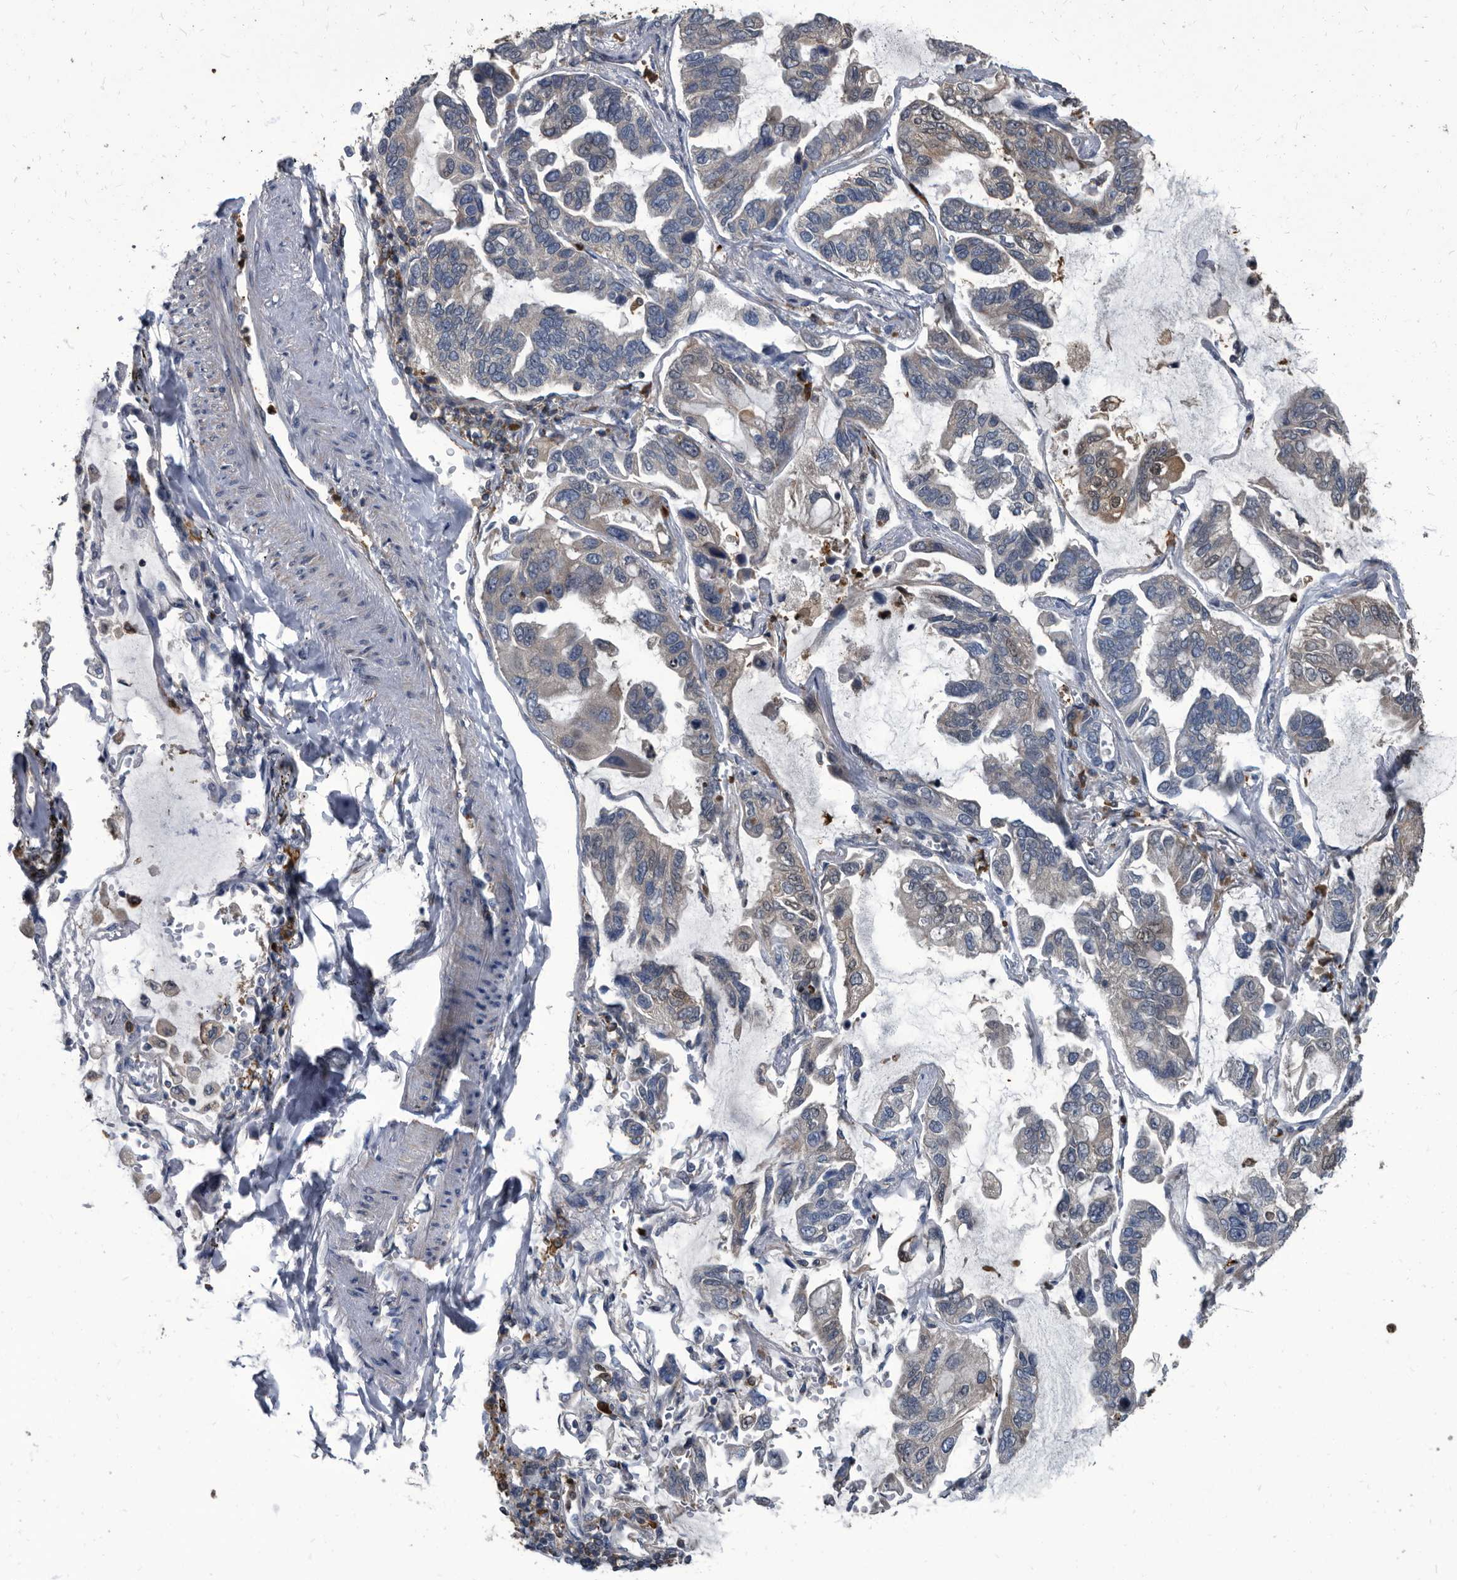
{"staining": {"intensity": "negative", "quantity": "none", "location": "none"}, "tissue": "lung cancer", "cell_type": "Tumor cells", "image_type": "cancer", "snomed": [{"axis": "morphology", "description": "Adenocarcinoma, NOS"}, {"axis": "topography", "description": "Lung"}], "caption": "The histopathology image shows no significant staining in tumor cells of lung cancer.", "gene": "CDV3", "patient": {"sex": "male", "age": 64}}